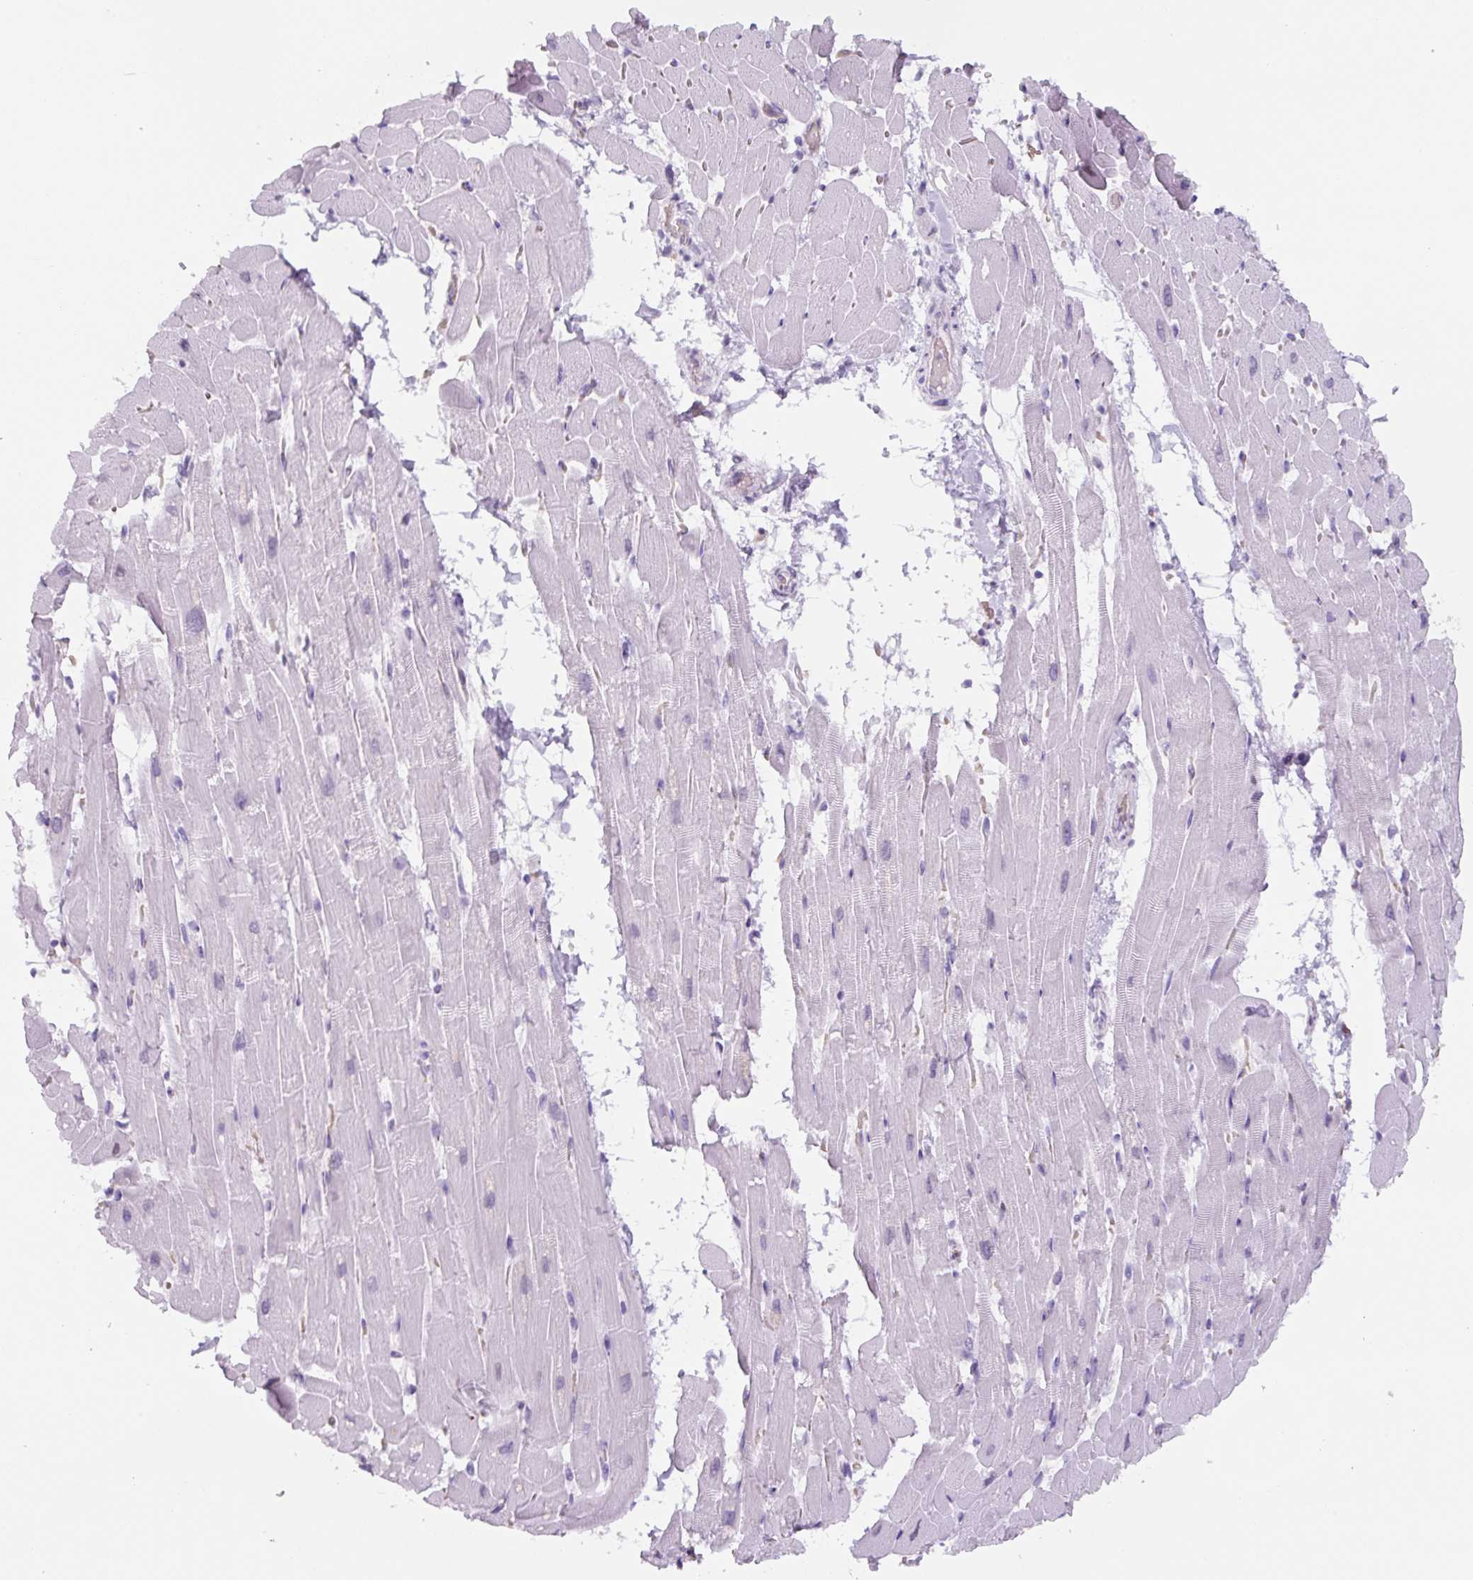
{"staining": {"intensity": "negative", "quantity": "none", "location": "none"}, "tissue": "heart muscle", "cell_type": "Cardiomyocytes", "image_type": "normal", "snomed": [{"axis": "morphology", "description": "Normal tissue, NOS"}, {"axis": "topography", "description": "Heart"}], "caption": "This is an immunohistochemistry (IHC) photomicrograph of unremarkable heart muscle. There is no expression in cardiomyocytes.", "gene": "TNFRSF8", "patient": {"sex": "male", "age": 37}}